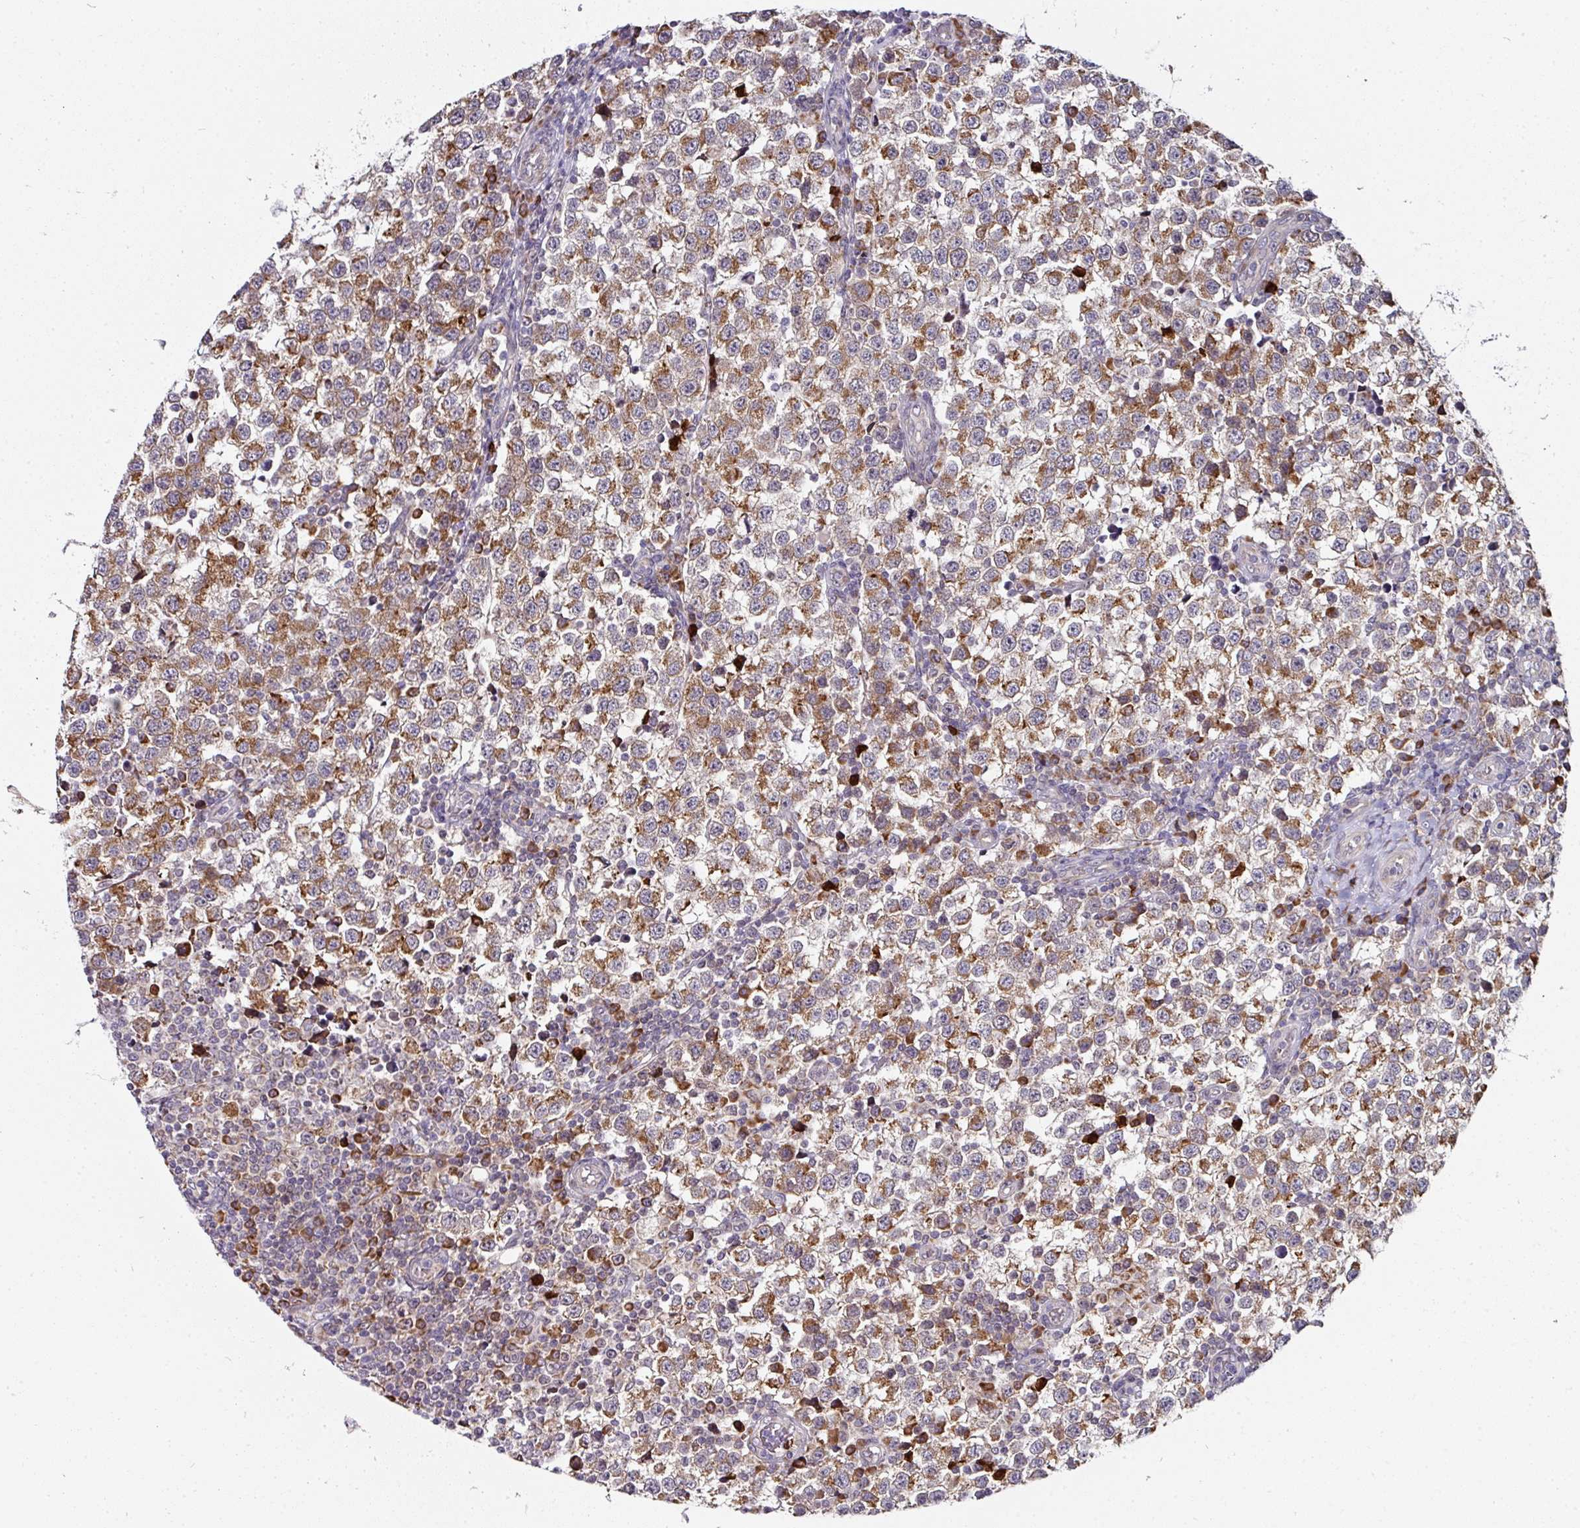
{"staining": {"intensity": "moderate", "quantity": ">75%", "location": "cytoplasmic/membranous"}, "tissue": "testis cancer", "cell_type": "Tumor cells", "image_type": "cancer", "snomed": [{"axis": "morphology", "description": "Seminoma, NOS"}, {"axis": "topography", "description": "Testis"}], "caption": "Immunohistochemistry (DAB (3,3'-diaminobenzidine)) staining of testis seminoma shows moderate cytoplasmic/membranous protein expression in about >75% of tumor cells.", "gene": "APOLD1", "patient": {"sex": "male", "age": 34}}